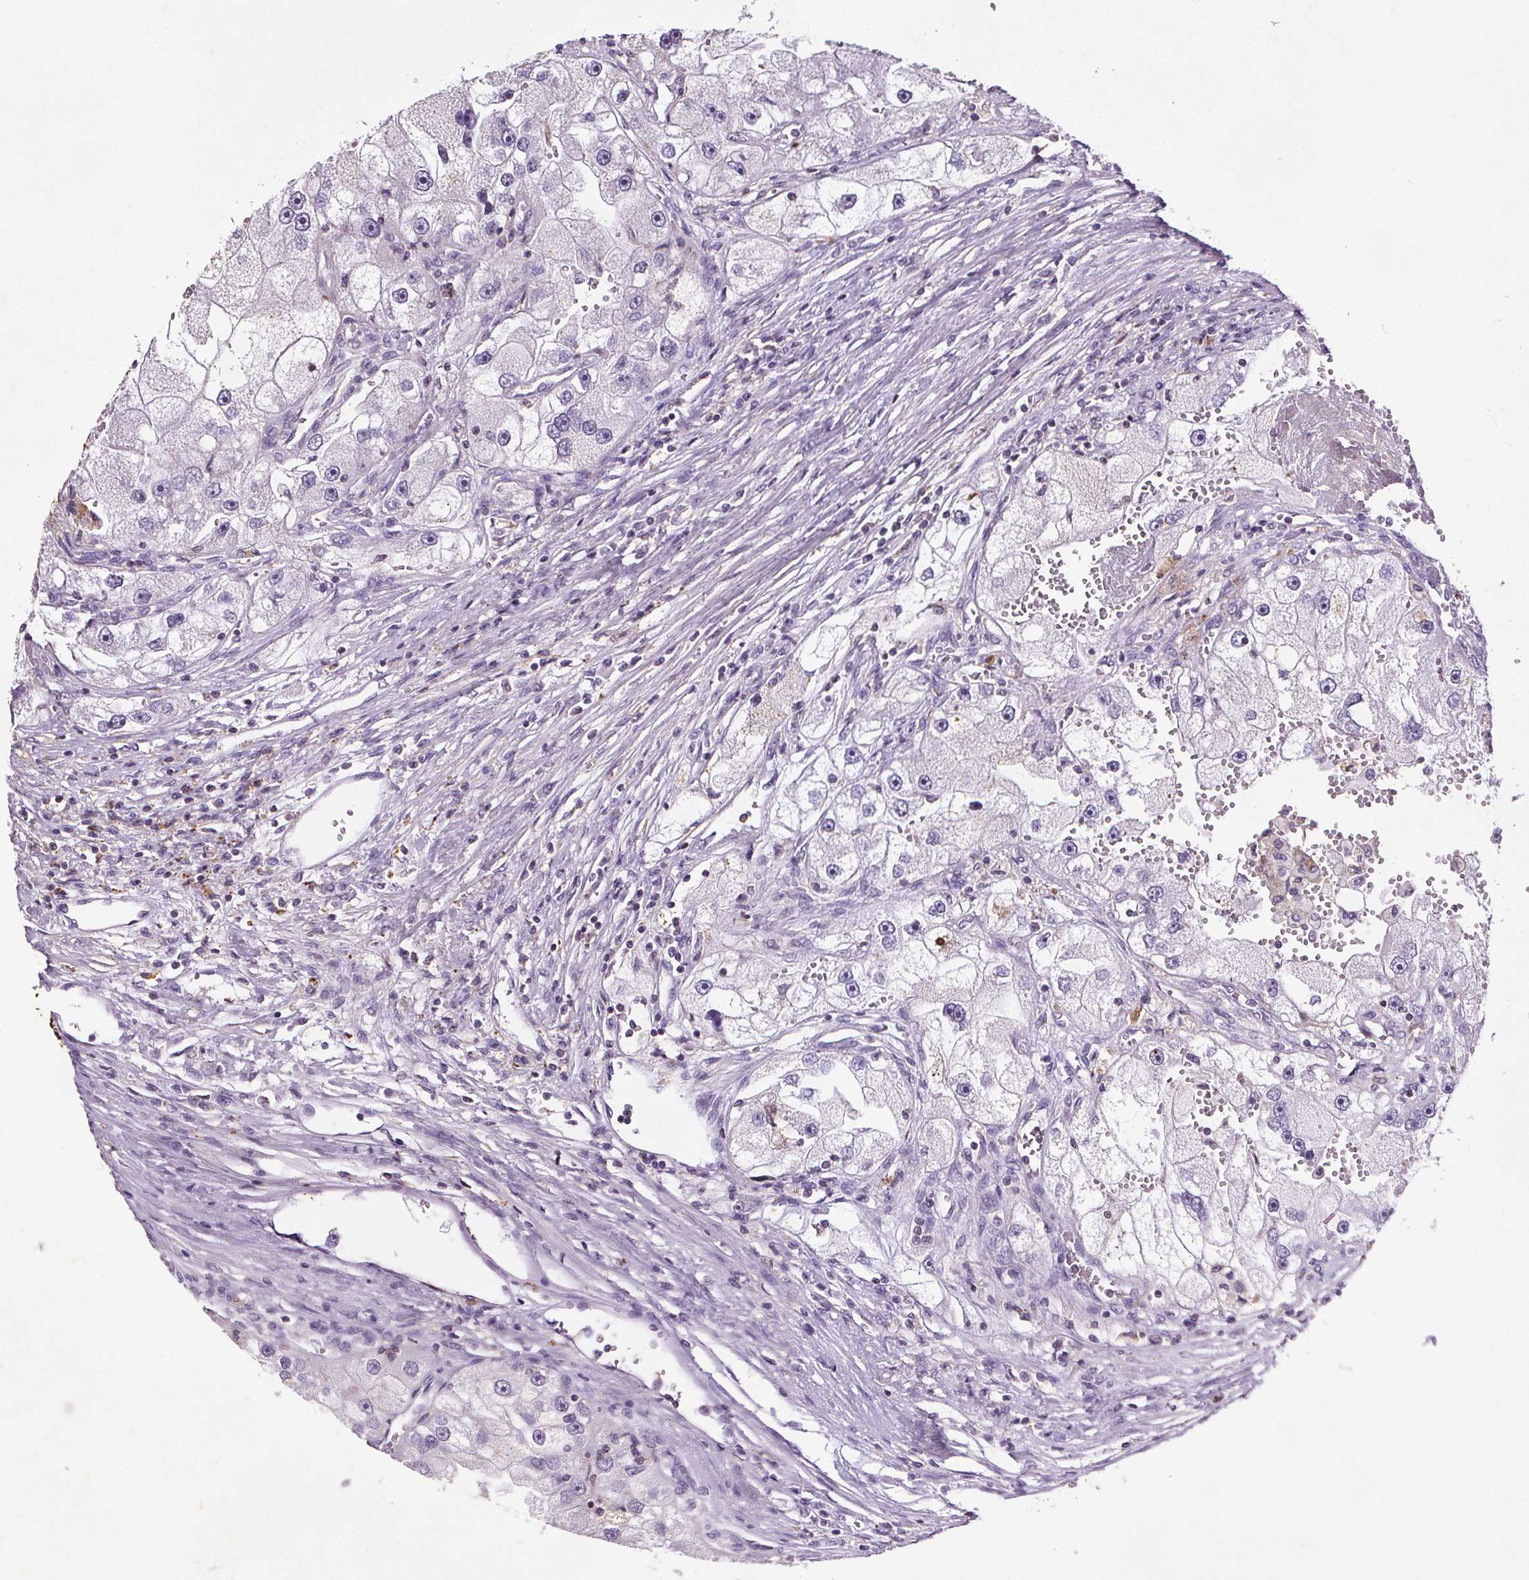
{"staining": {"intensity": "negative", "quantity": "none", "location": "none"}, "tissue": "renal cancer", "cell_type": "Tumor cells", "image_type": "cancer", "snomed": [{"axis": "morphology", "description": "Adenocarcinoma, NOS"}, {"axis": "topography", "description": "Kidney"}], "caption": "Adenocarcinoma (renal) was stained to show a protein in brown. There is no significant staining in tumor cells.", "gene": "C19orf84", "patient": {"sex": "male", "age": 63}}